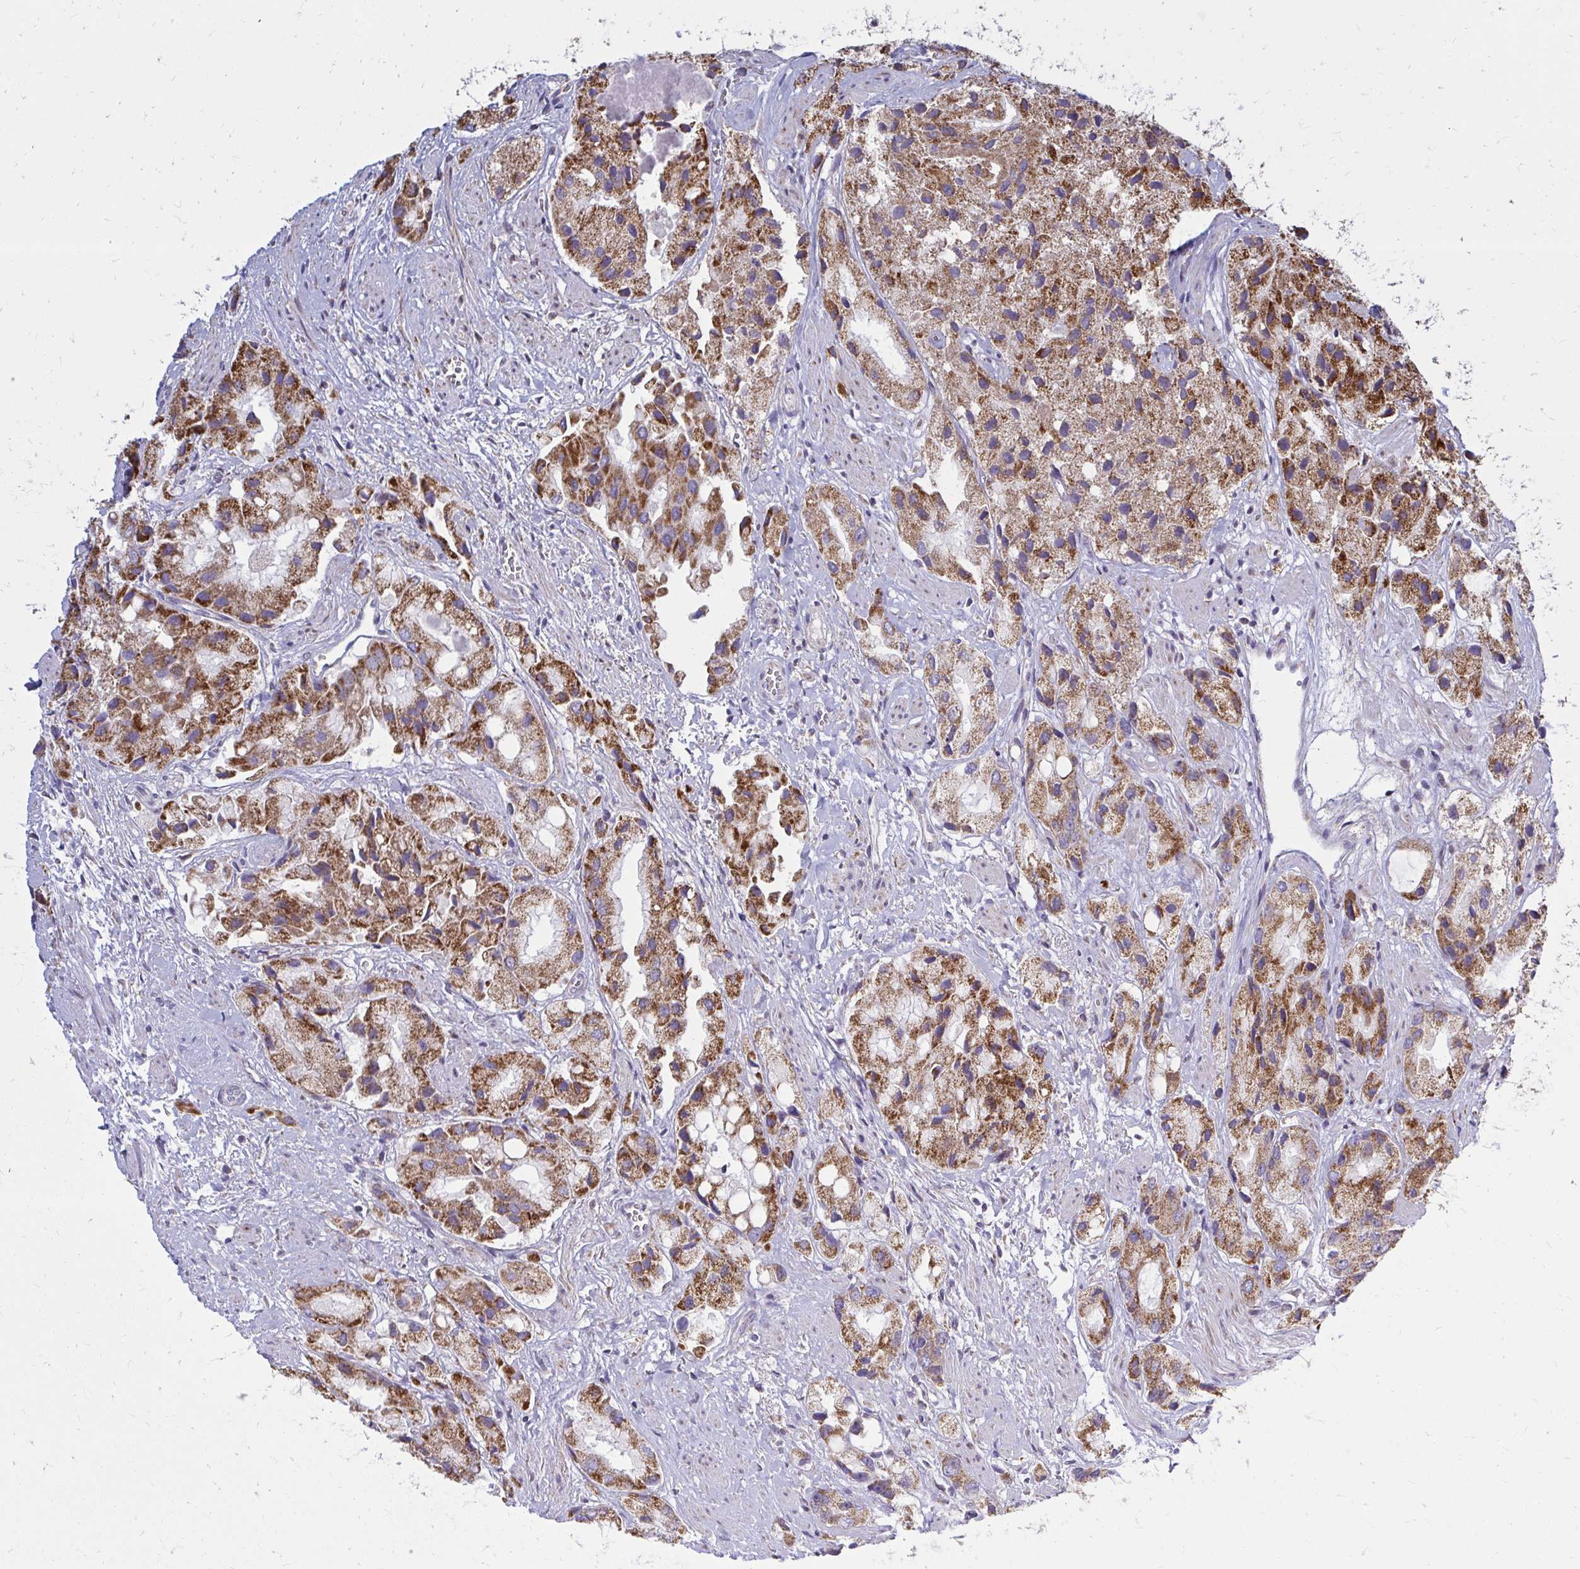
{"staining": {"intensity": "strong", "quantity": ">75%", "location": "cytoplasmic/membranous"}, "tissue": "prostate cancer", "cell_type": "Tumor cells", "image_type": "cancer", "snomed": [{"axis": "morphology", "description": "Adenocarcinoma, Low grade"}, {"axis": "topography", "description": "Prostate"}], "caption": "Strong cytoplasmic/membranous protein staining is present in about >75% of tumor cells in low-grade adenocarcinoma (prostate). The staining was performed using DAB, with brown indicating positive protein expression. Nuclei are stained blue with hematoxylin.", "gene": "OR10R2", "patient": {"sex": "male", "age": 69}}